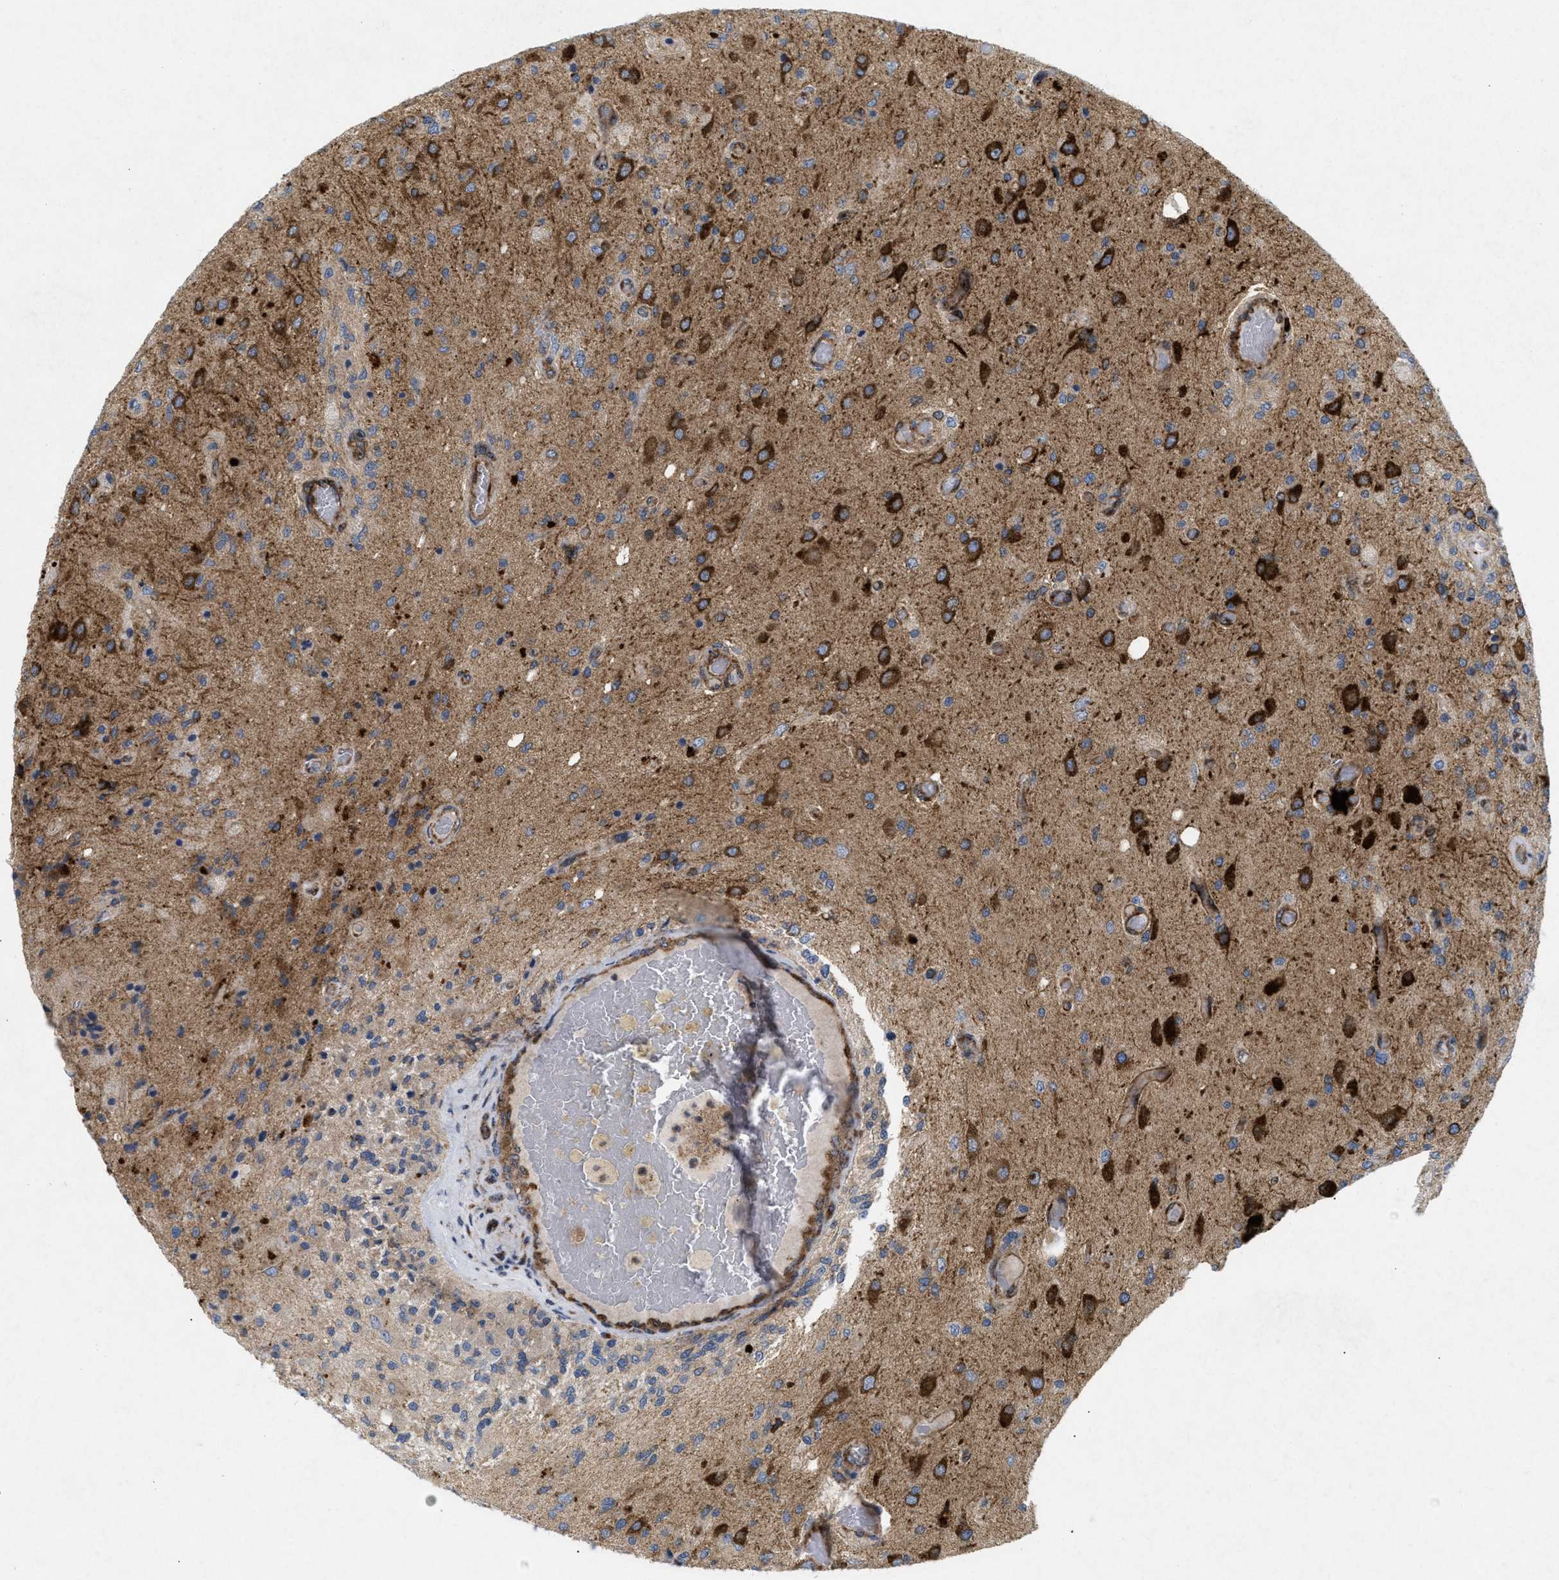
{"staining": {"intensity": "strong", "quantity": "25%-75%", "location": "cytoplasmic/membranous"}, "tissue": "glioma", "cell_type": "Tumor cells", "image_type": "cancer", "snomed": [{"axis": "morphology", "description": "Normal tissue, NOS"}, {"axis": "morphology", "description": "Glioma, malignant, High grade"}, {"axis": "topography", "description": "Cerebral cortex"}], "caption": "Immunohistochemistry of human malignant high-grade glioma demonstrates high levels of strong cytoplasmic/membranous staining in approximately 25%-75% of tumor cells. The protein is stained brown, and the nuclei are stained in blue (DAB (3,3'-diaminobenzidine) IHC with brightfield microscopy, high magnification).", "gene": "DCTN4", "patient": {"sex": "male", "age": 77}}